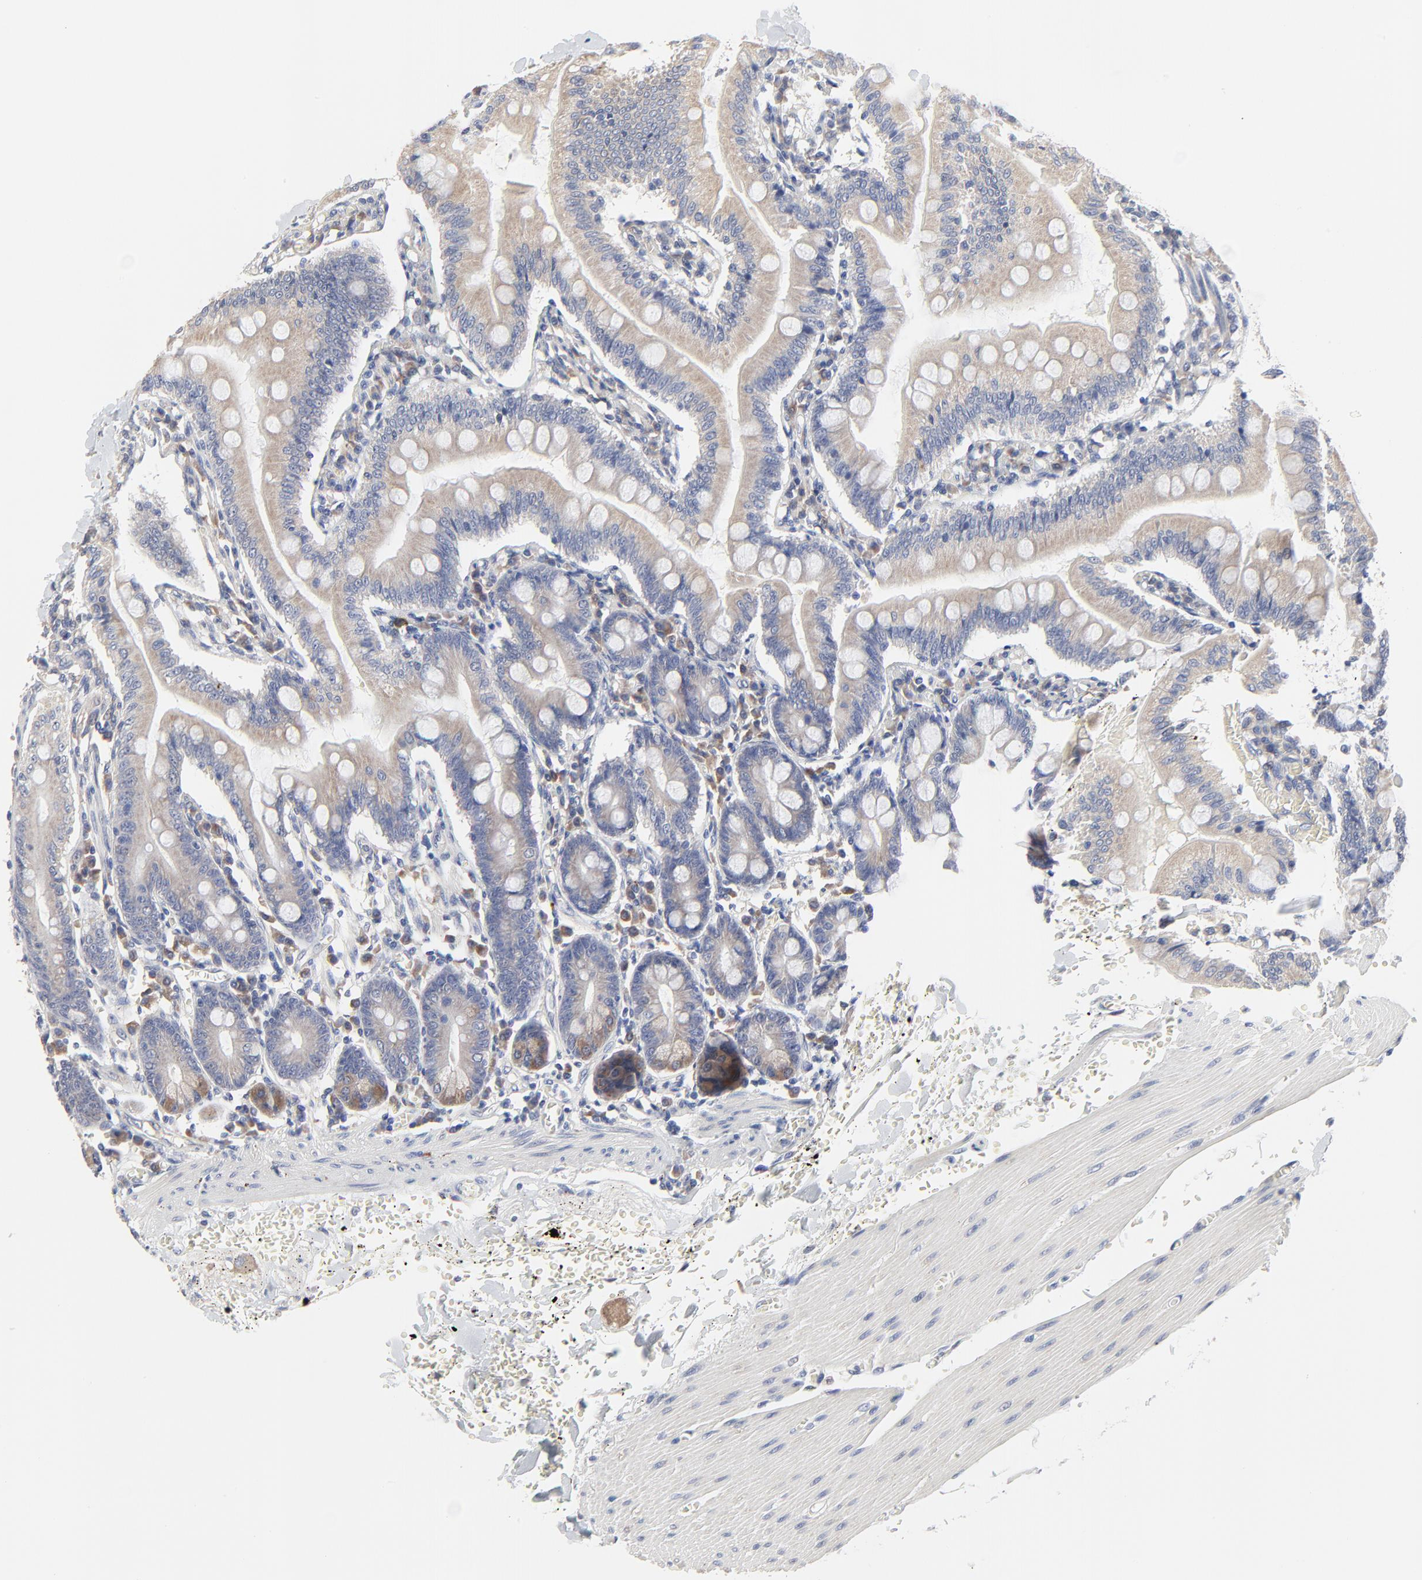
{"staining": {"intensity": "moderate", "quantity": ">75%", "location": "cytoplasmic/membranous"}, "tissue": "small intestine", "cell_type": "Glandular cells", "image_type": "normal", "snomed": [{"axis": "morphology", "description": "Normal tissue, NOS"}, {"axis": "topography", "description": "Small intestine"}], "caption": "Moderate cytoplasmic/membranous positivity is identified in about >75% of glandular cells in normal small intestine.", "gene": "DHRSX", "patient": {"sex": "male", "age": 71}}